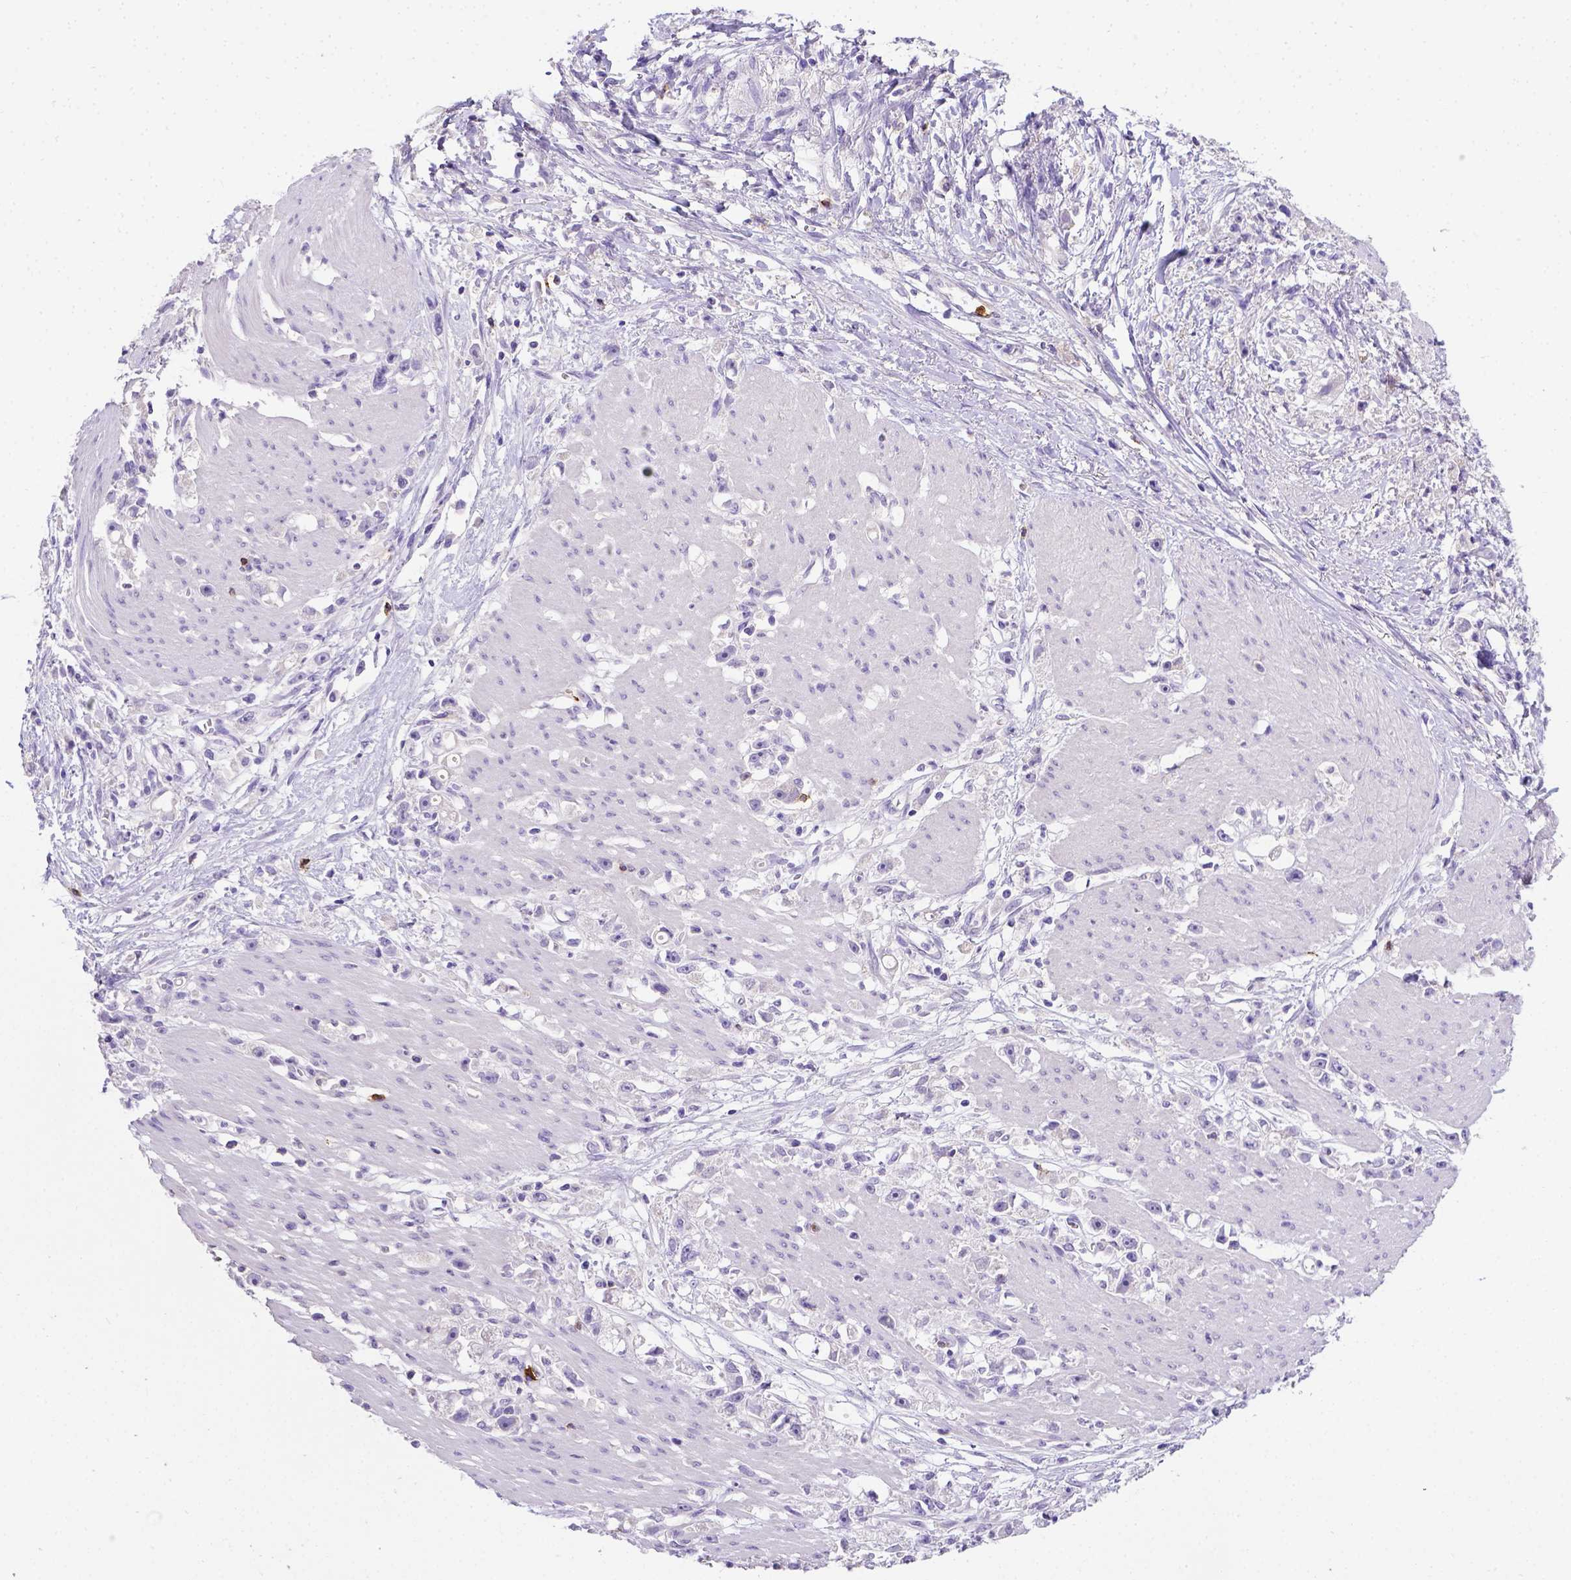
{"staining": {"intensity": "negative", "quantity": "none", "location": "none"}, "tissue": "stomach cancer", "cell_type": "Tumor cells", "image_type": "cancer", "snomed": [{"axis": "morphology", "description": "Adenocarcinoma, NOS"}, {"axis": "topography", "description": "Stomach"}], "caption": "The immunohistochemistry histopathology image has no significant positivity in tumor cells of adenocarcinoma (stomach) tissue. The staining is performed using DAB brown chromogen with nuclei counter-stained in using hematoxylin.", "gene": "B3GAT1", "patient": {"sex": "female", "age": 59}}